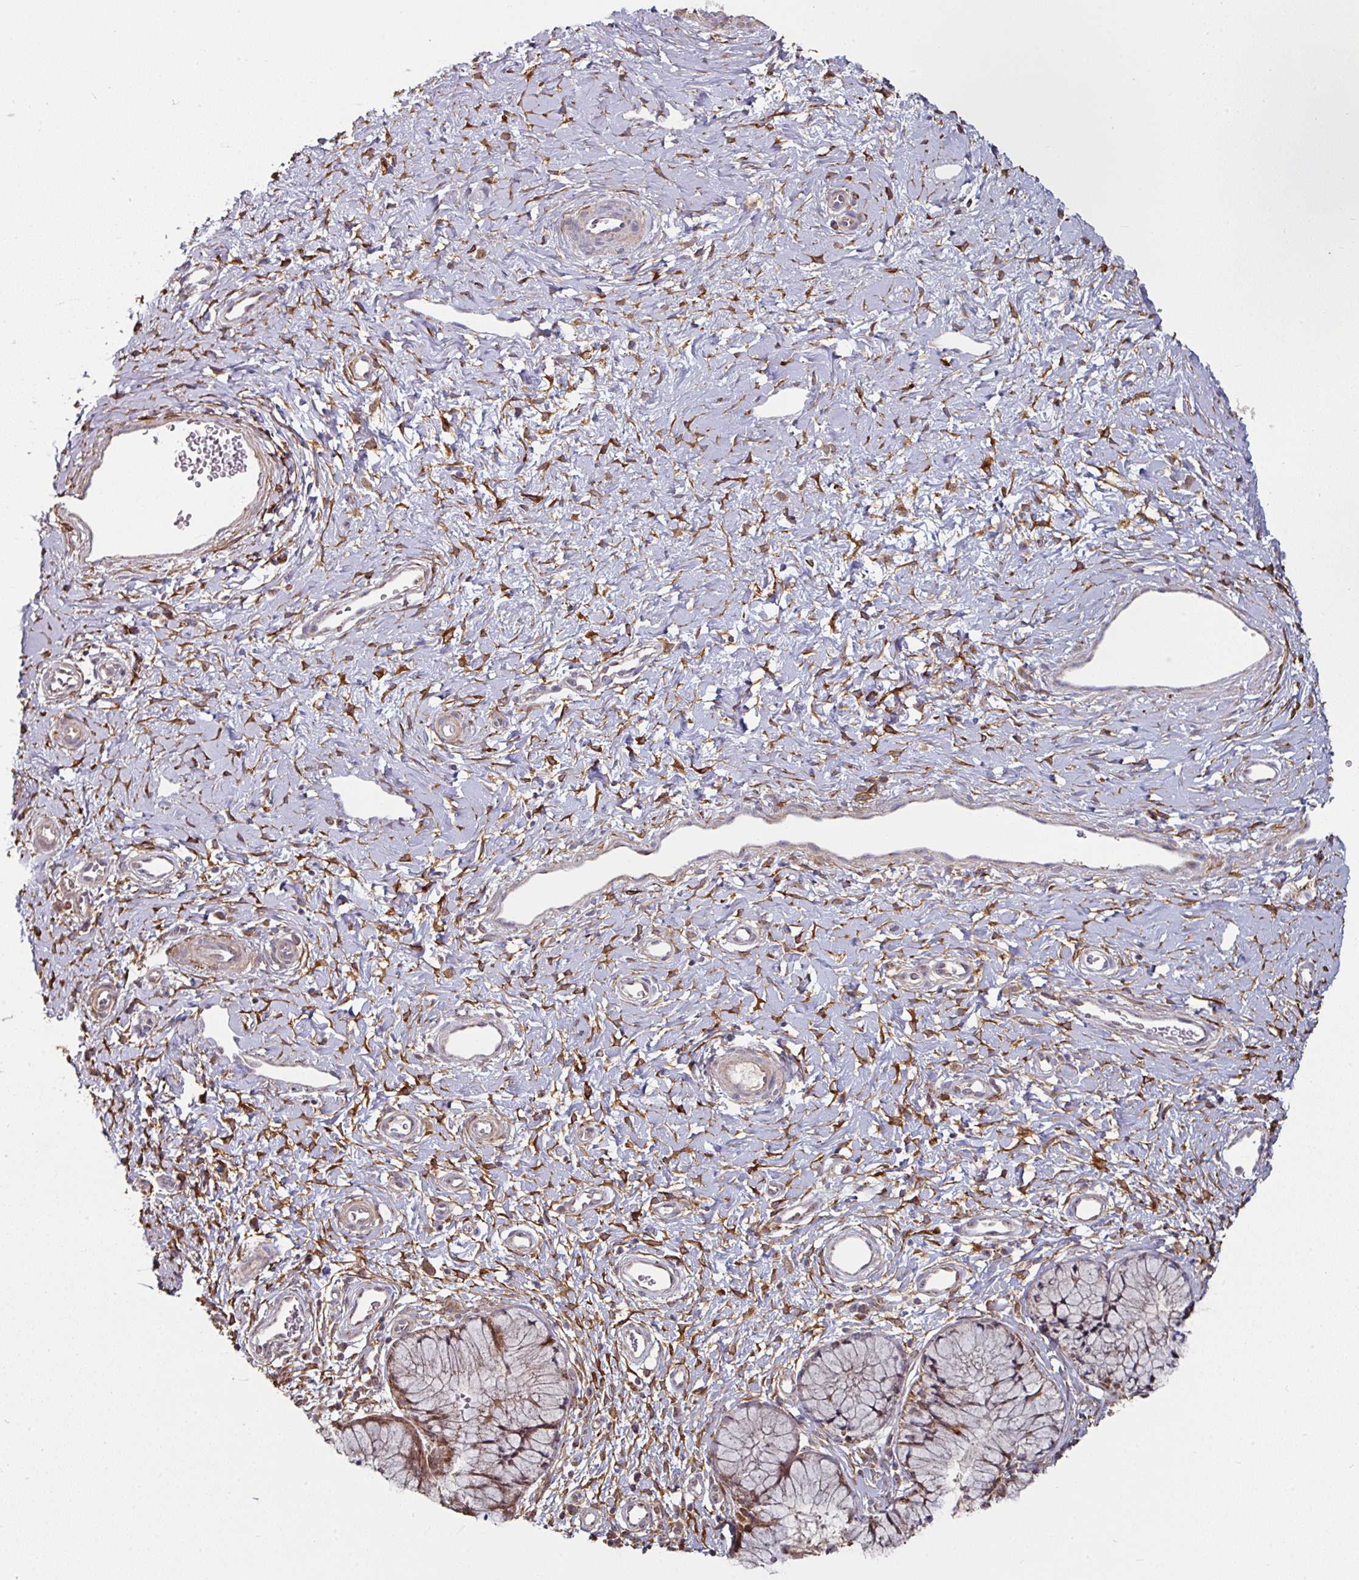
{"staining": {"intensity": "moderate", "quantity": "<25%", "location": "cytoplasmic/membranous"}, "tissue": "cervix", "cell_type": "Glandular cells", "image_type": "normal", "snomed": [{"axis": "morphology", "description": "Normal tissue, NOS"}, {"axis": "topography", "description": "Cervix"}], "caption": "Human cervix stained for a protein (brown) exhibits moderate cytoplasmic/membranous positive staining in about <25% of glandular cells.", "gene": "OR2D3", "patient": {"sex": "female", "age": 36}}